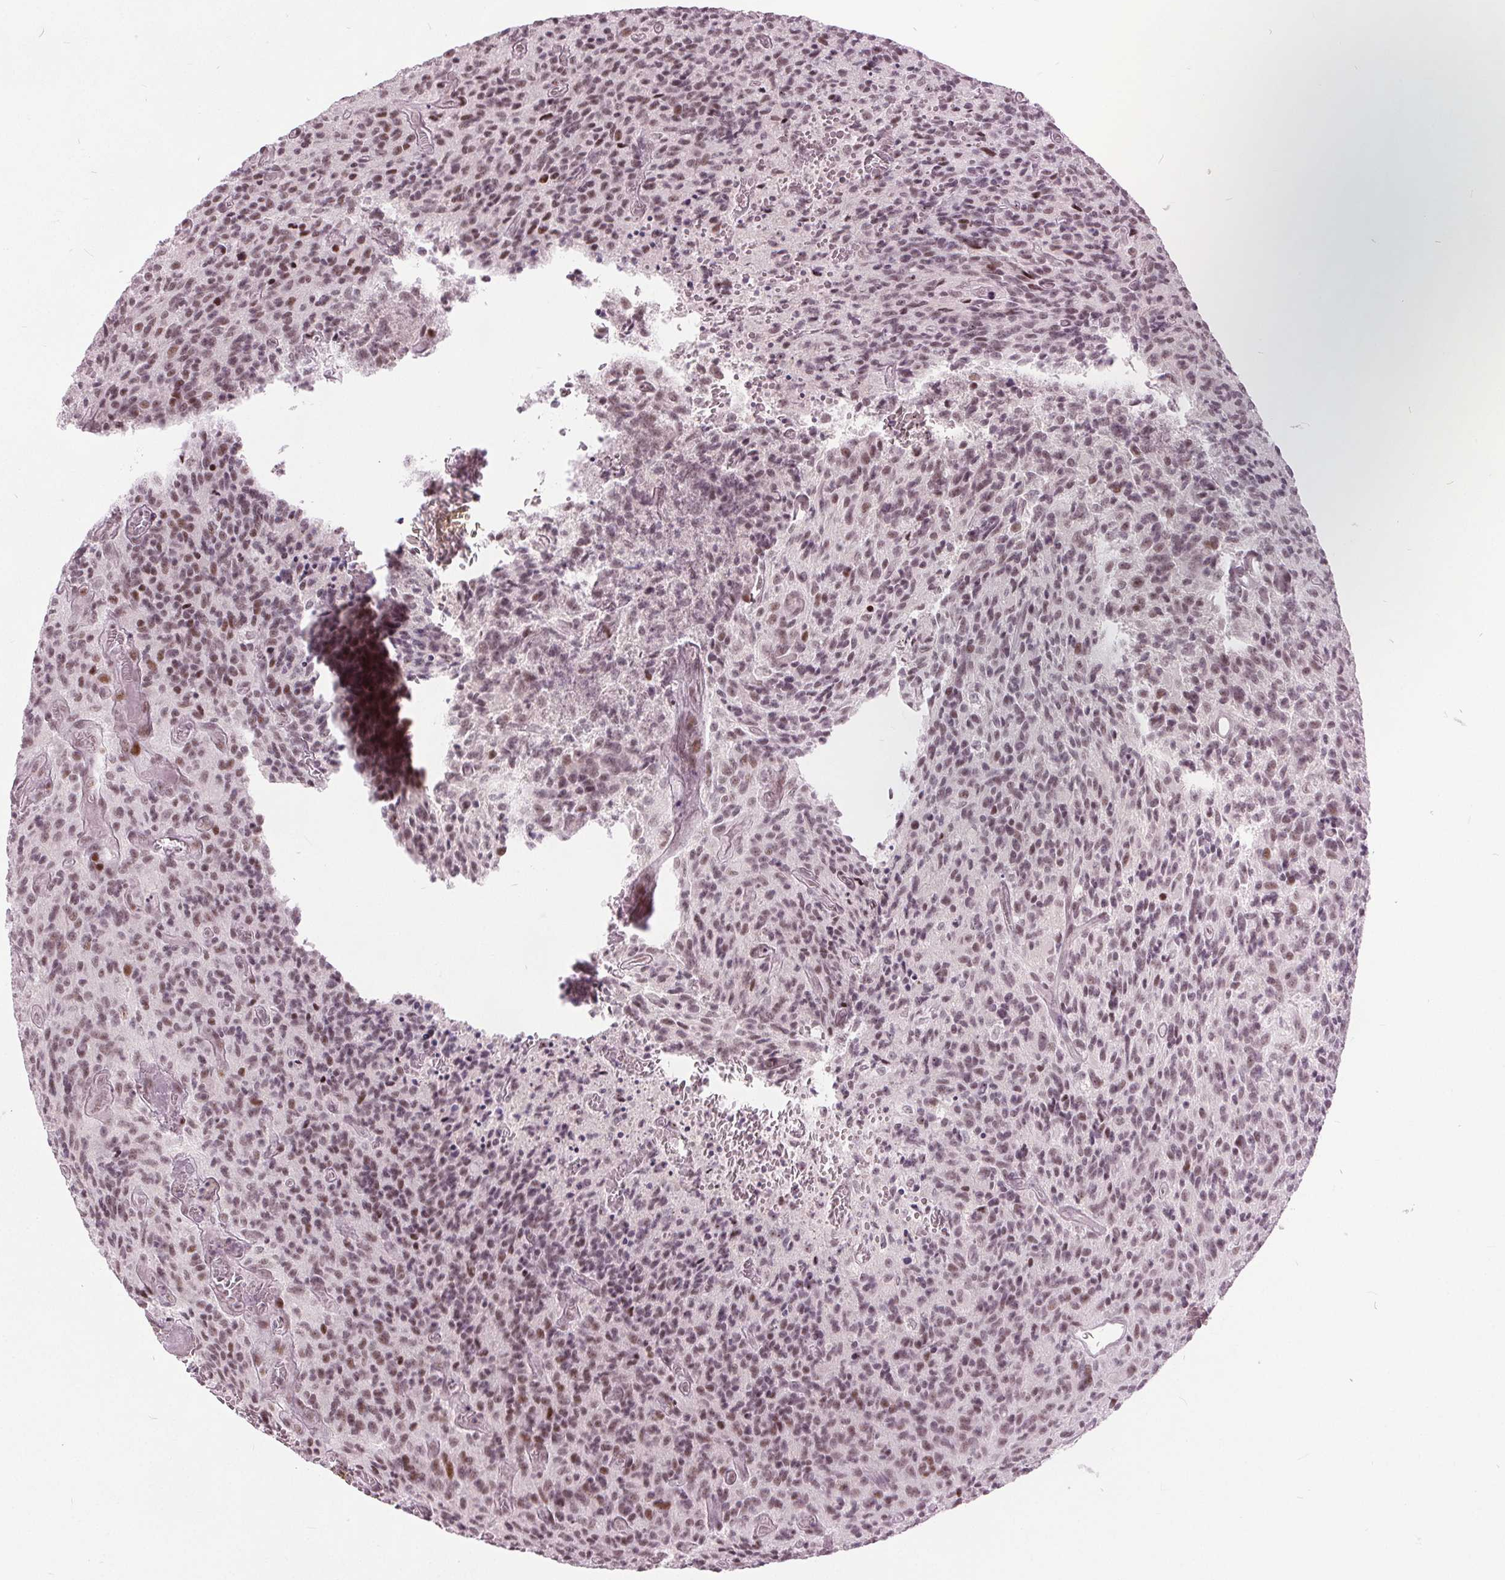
{"staining": {"intensity": "moderate", "quantity": ">75%", "location": "nuclear"}, "tissue": "glioma", "cell_type": "Tumor cells", "image_type": "cancer", "snomed": [{"axis": "morphology", "description": "Glioma, malignant, High grade"}, {"axis": "topography", "description": "Brain"}], "caption": "IHC (DAB (3,3'-diaminobenzidine)) staining of glioma demonstrates moderate nuclear protein expression in about >75% of tumor cells. (brown staining indicates protein expression, while blue staining denotes nuclei).", "gene": "TTC34", "patient": {"sex": "male", "age": 76}}